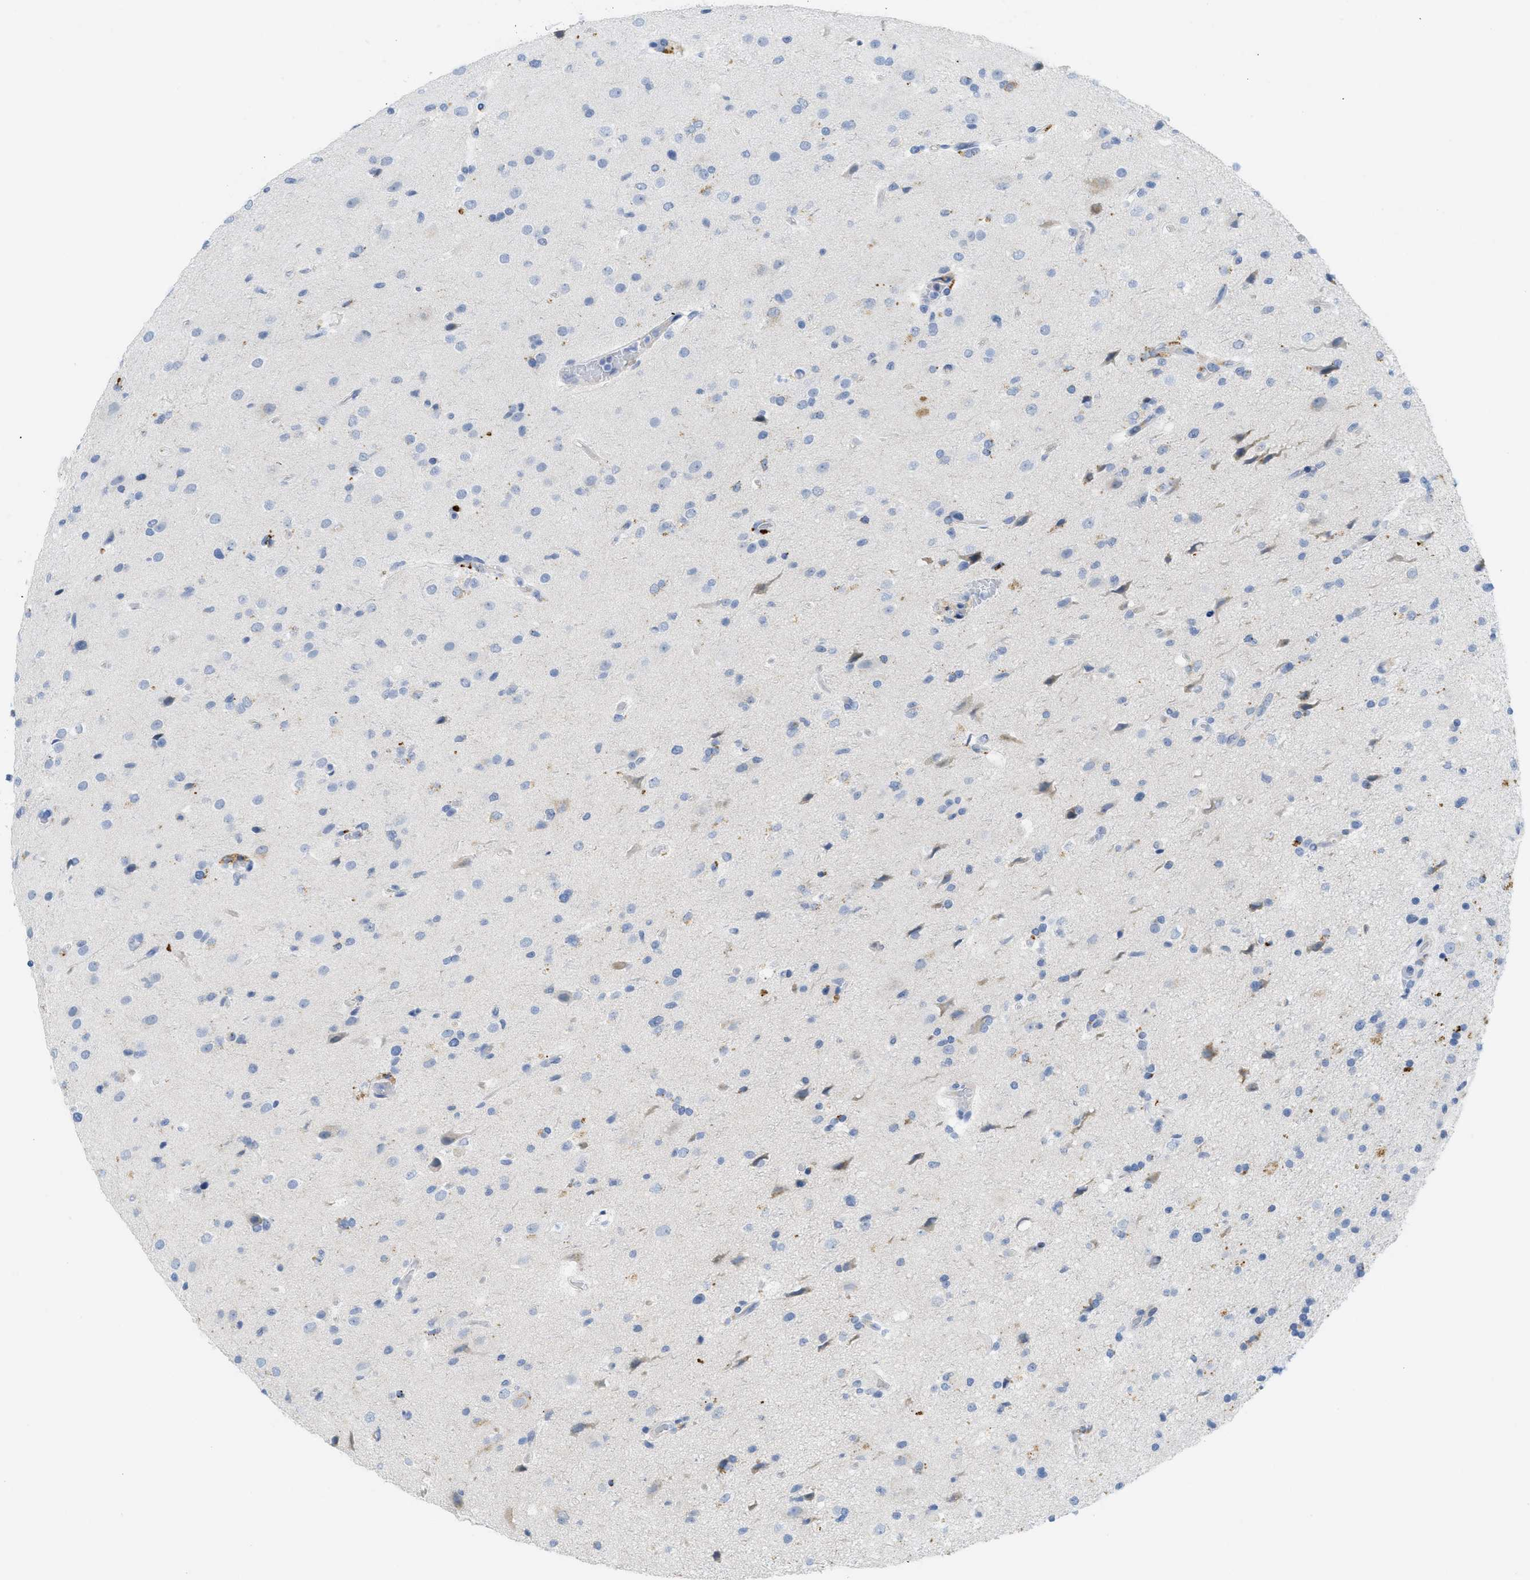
{"staining": {"intensity": "negative", "quantity": "none", "location": "none"}, "tissue": "glioma", "cell_type": "Tumor cells", "image_type": "cancer", "snomed": [{"axis": "morphology", "description": "Glioma, malignant, High grade"}, {"axis": "topography", "description": "Brain"}], "caption": "High power microscopy photomicrograph of an IHC histopathology image of glioma, revealing no significant positivity in tumor cells. (DAB (3,3'-diaminobenzidine) immunohistochemistry visualized using brightfield microscopy, high magnification).", "gene": "WDR4", "patient": {"sex": "male", "age": 33}}